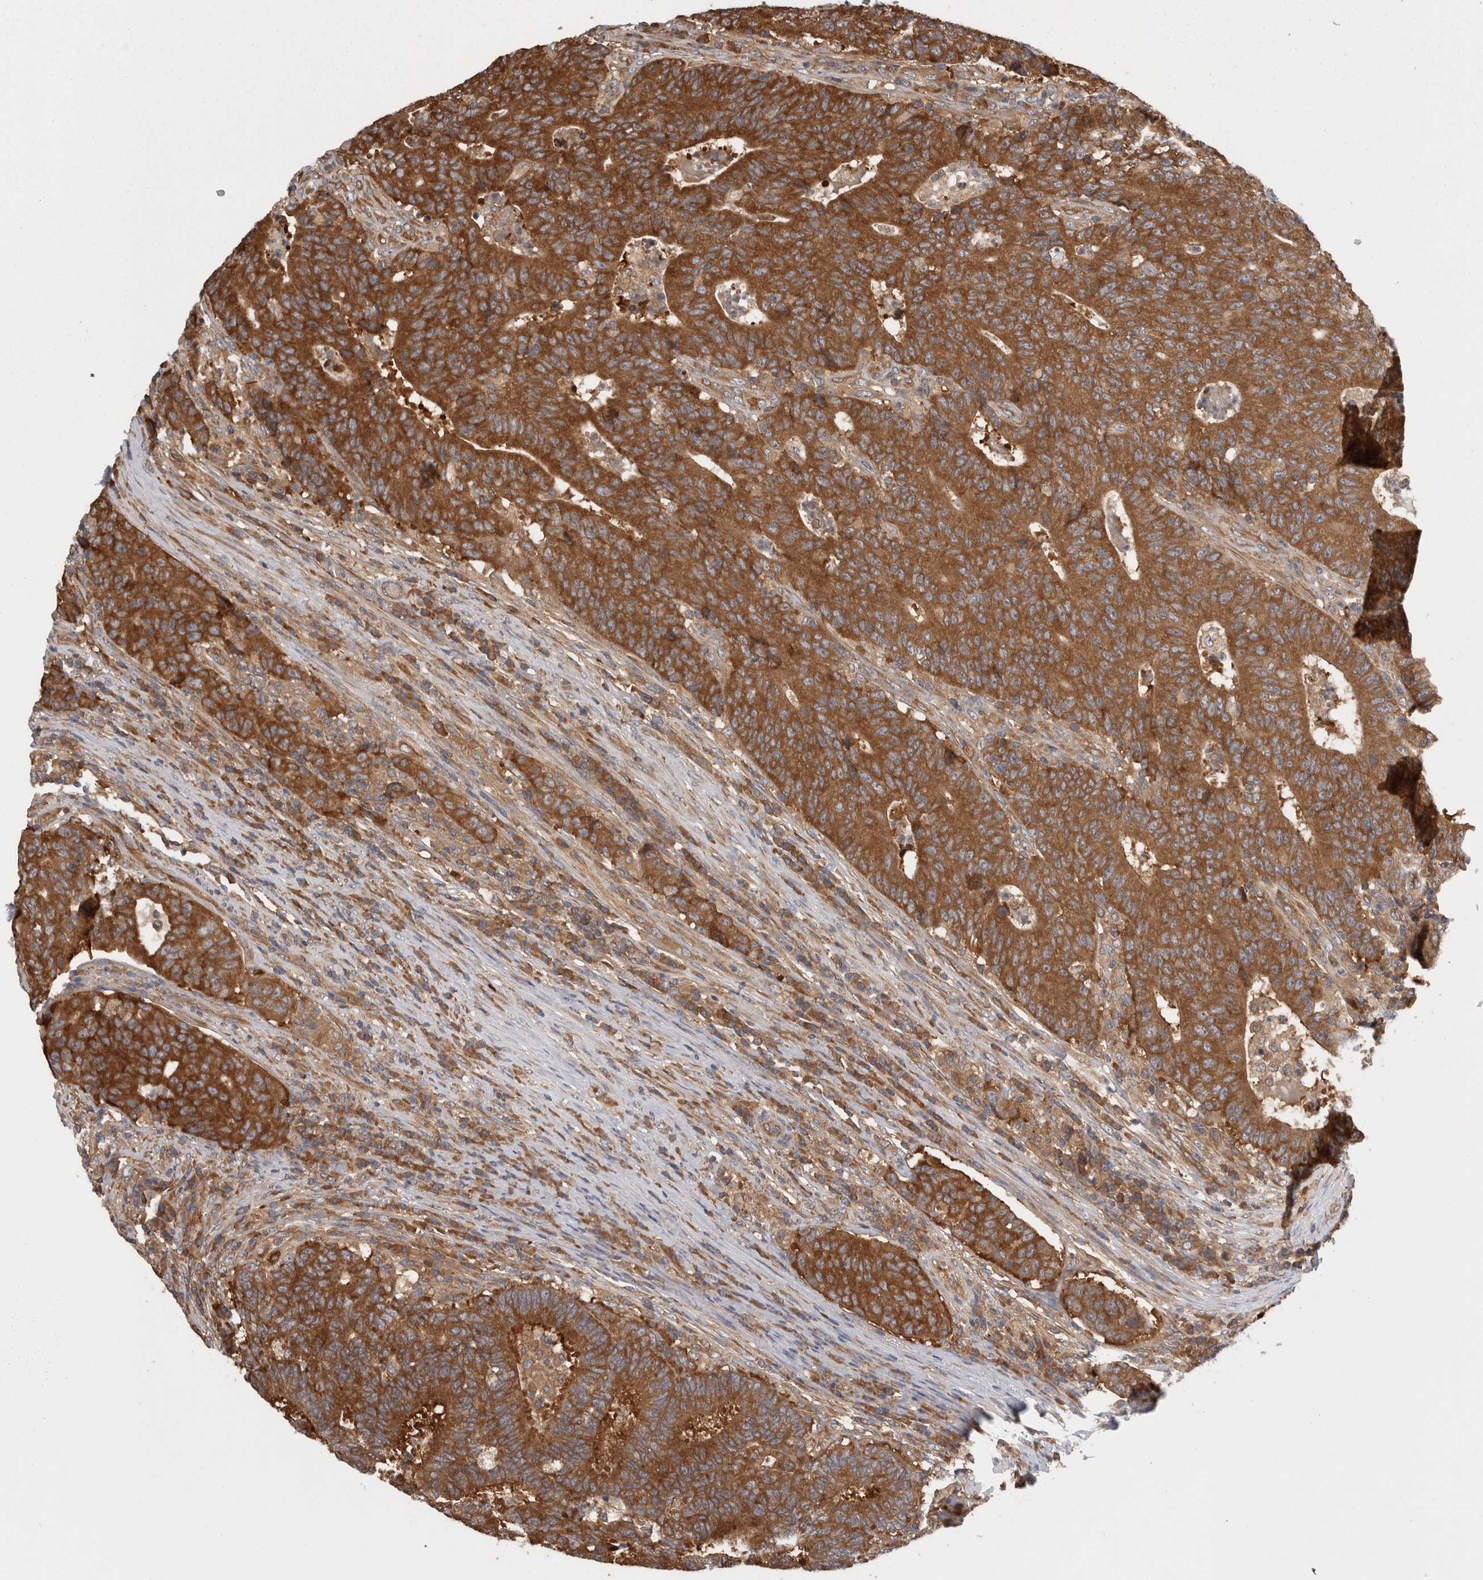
{"staining": {"intensity": "strong", "quantity": ">75%", "location": "cytoplasmic/membranous"}, "tissue": "colorectal cancer", "cell_type": "Tumor cells", "image_type": "cancer", "snomed": [{"axis": "morphology", "description": "Normal tissue, NOS"}, {"axis": "morphology", "description": "Adenocarcinoma, NOS"}, {"axis": "topography", "description": "Colon"}], "caption": "Strong cytoplasmic/membranous expression for a protein is seen in approximately >75% of tumor cells of colorectal cancer using IHC.", "gene": "SMCR8", "patient": {"sex": "female", "age": 75}}